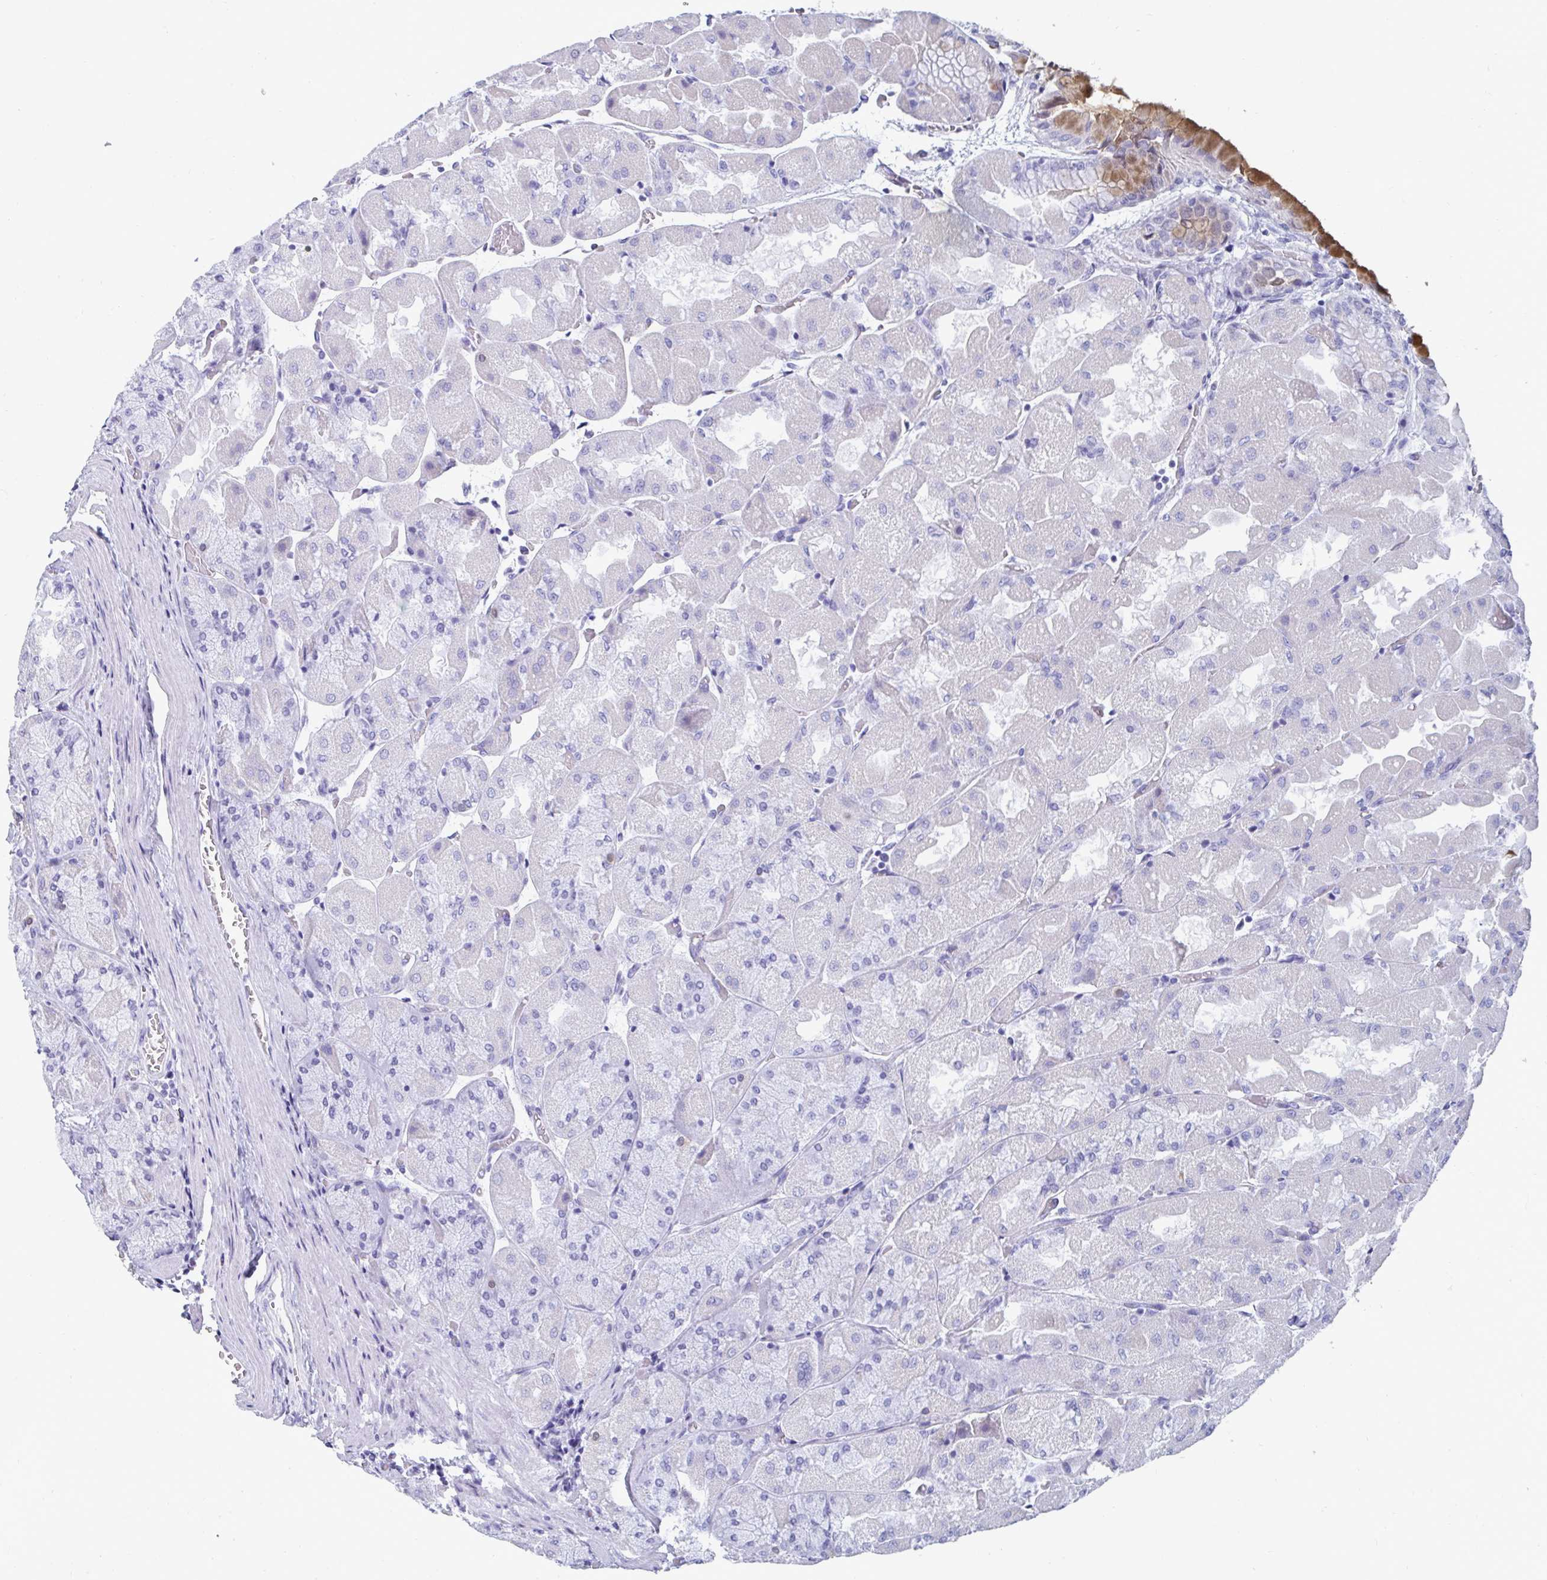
{"staining": {"intensity": "moderate", "quantity": "<25%", "location": "cytoplasmic/membranous"}, "tissue": "stomach", "cell_type": "Glandular cells", "image_type": "normal", "snomed": [{"axis": "morphology", "description": "Normal tissue, NOS"}, {"axis": "topography", "description": "Stomach"}], "caption": "Immunohistochemical staining of unremarkable human stomach displays moderate cytoplasmic/membranous protein expression in approximately <25% of glandular cells. Using DAB (brown) and hematoxylin (blue) stains, captured at high magnification using brightfield microscopy.", "gene": "GKN2", "patient": {"sex": "female", "age": 61}}